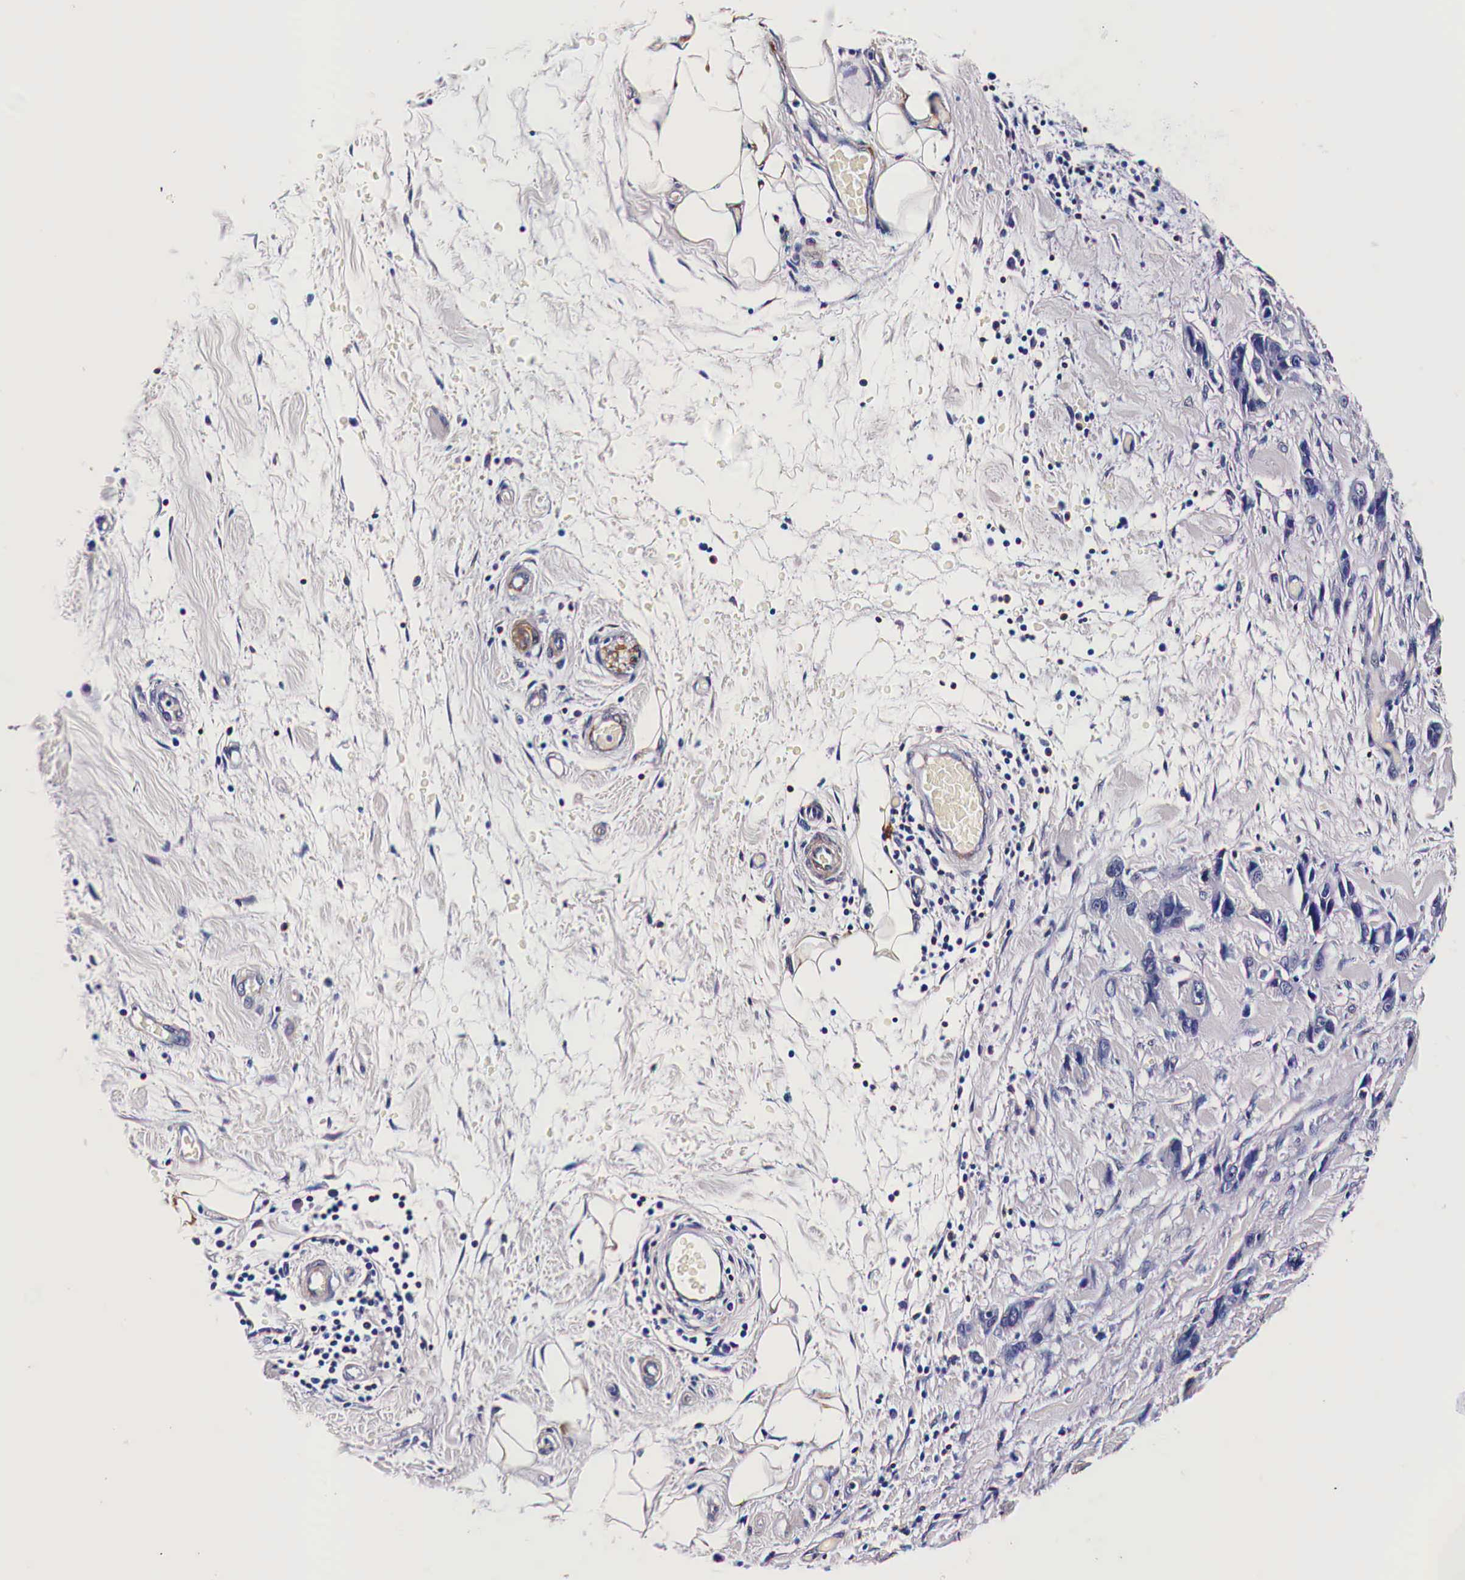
{"staining": {"intensity": "negative", "quantity": "none", "location": "none"}, "tissue": "stomach cancer", "cell_type": "Tumor cells", "image_type": "cancer", "snomed": [{"axis": "morphology", "description": "Adenocarcinoma, NOS"}, {"axis": "topography", "description": "Stomach, upper"}], "caption": "Stomach cancer was stained to show a protein in brown. There is no significant staining in tumor cells.", "gene": "HSPB1", "patient": {"sex": "male", "age": 47}}